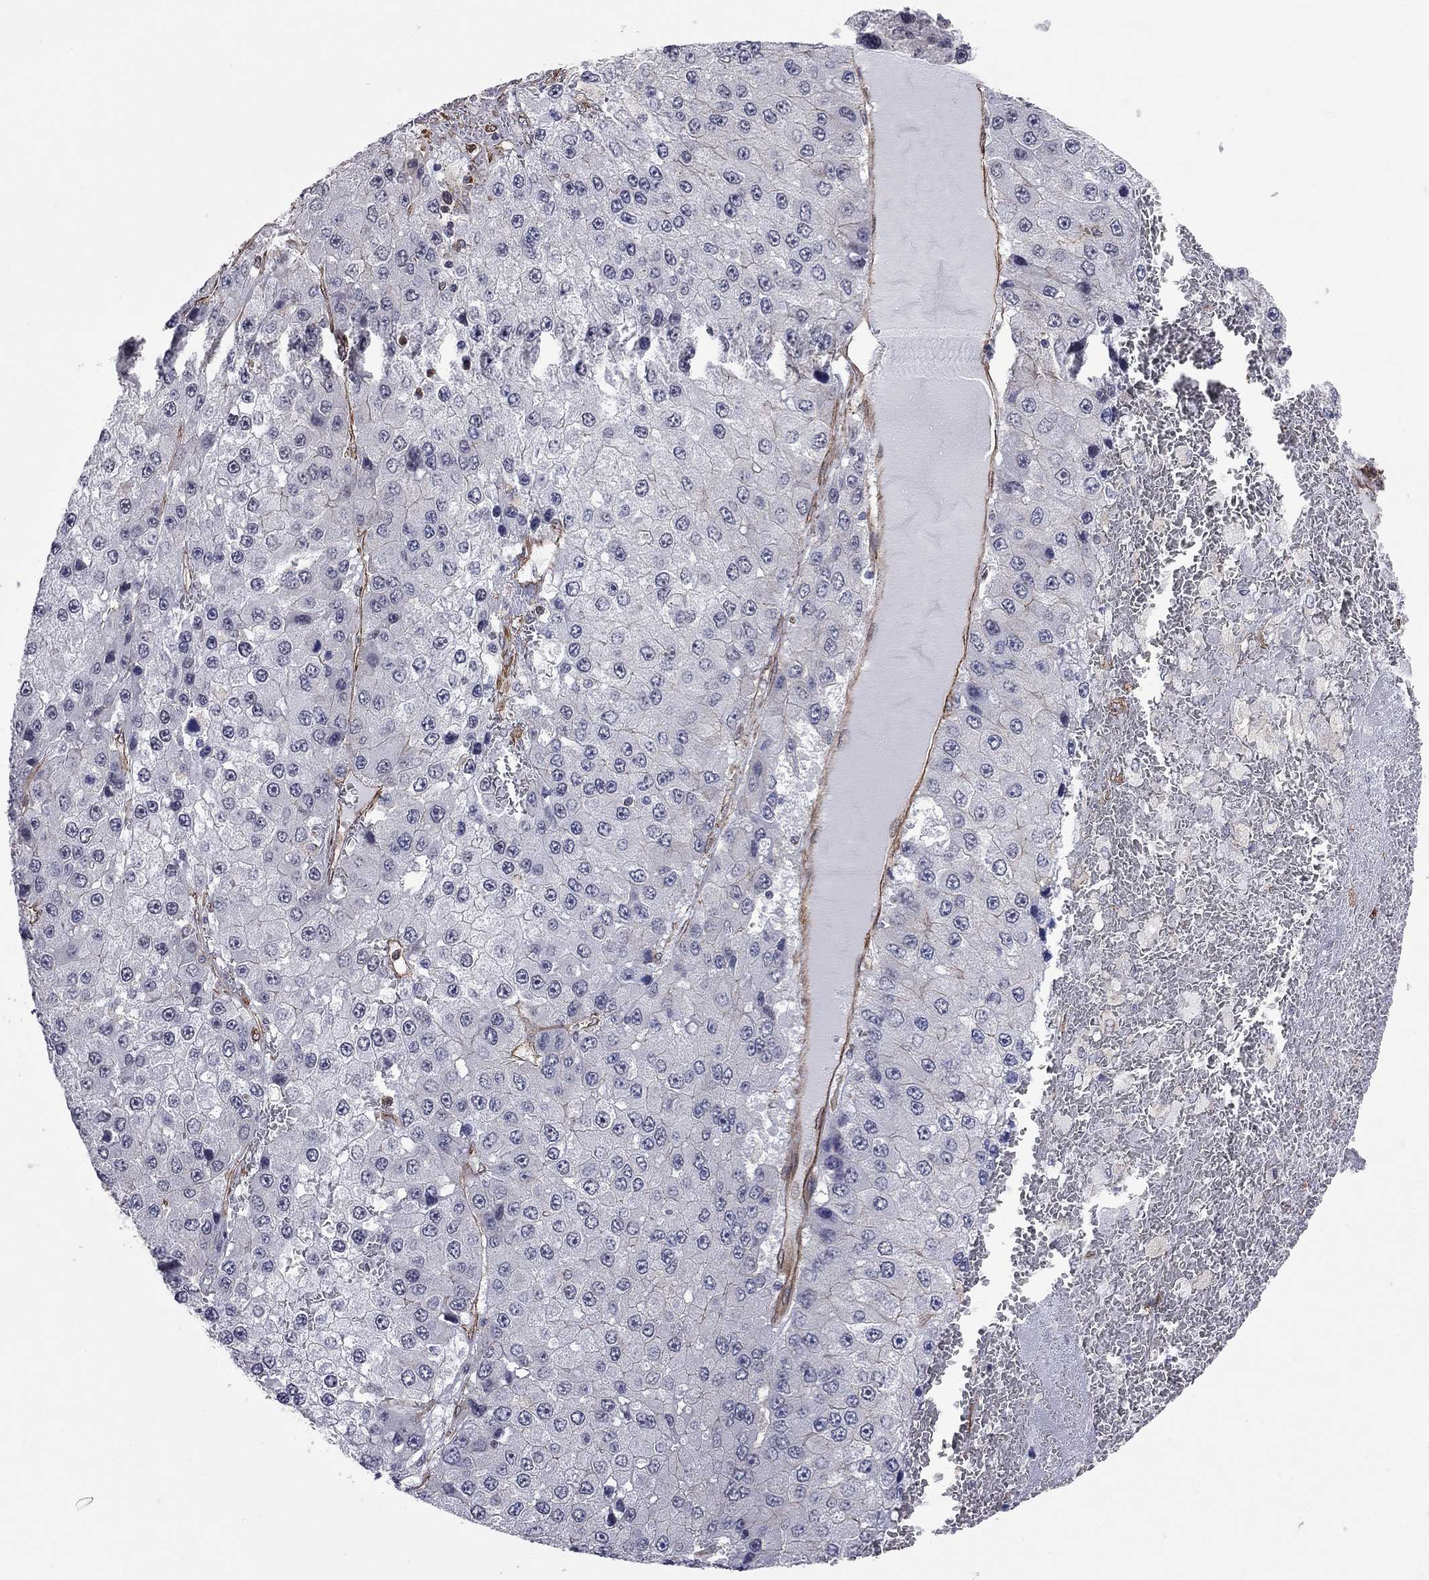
{"staining": {"intensity": "negative", "quantity": "none", "location": "none"}, "tissue": "liver cancer", "cell_type": "Tumor cells", "image_type": "cancer", "snomed": [{"axis": "morphology", "description": "Carcinoma, Hepatocellular, NOS"}, {"axis": "topography", "description": "Liver"}], "caption": "Immunohistochemistry of liver hepatocellular carcinoma shows no expression in tumor cells.", "gene": "BICDL2", "patient": {"sex": "female", "age": 73}}